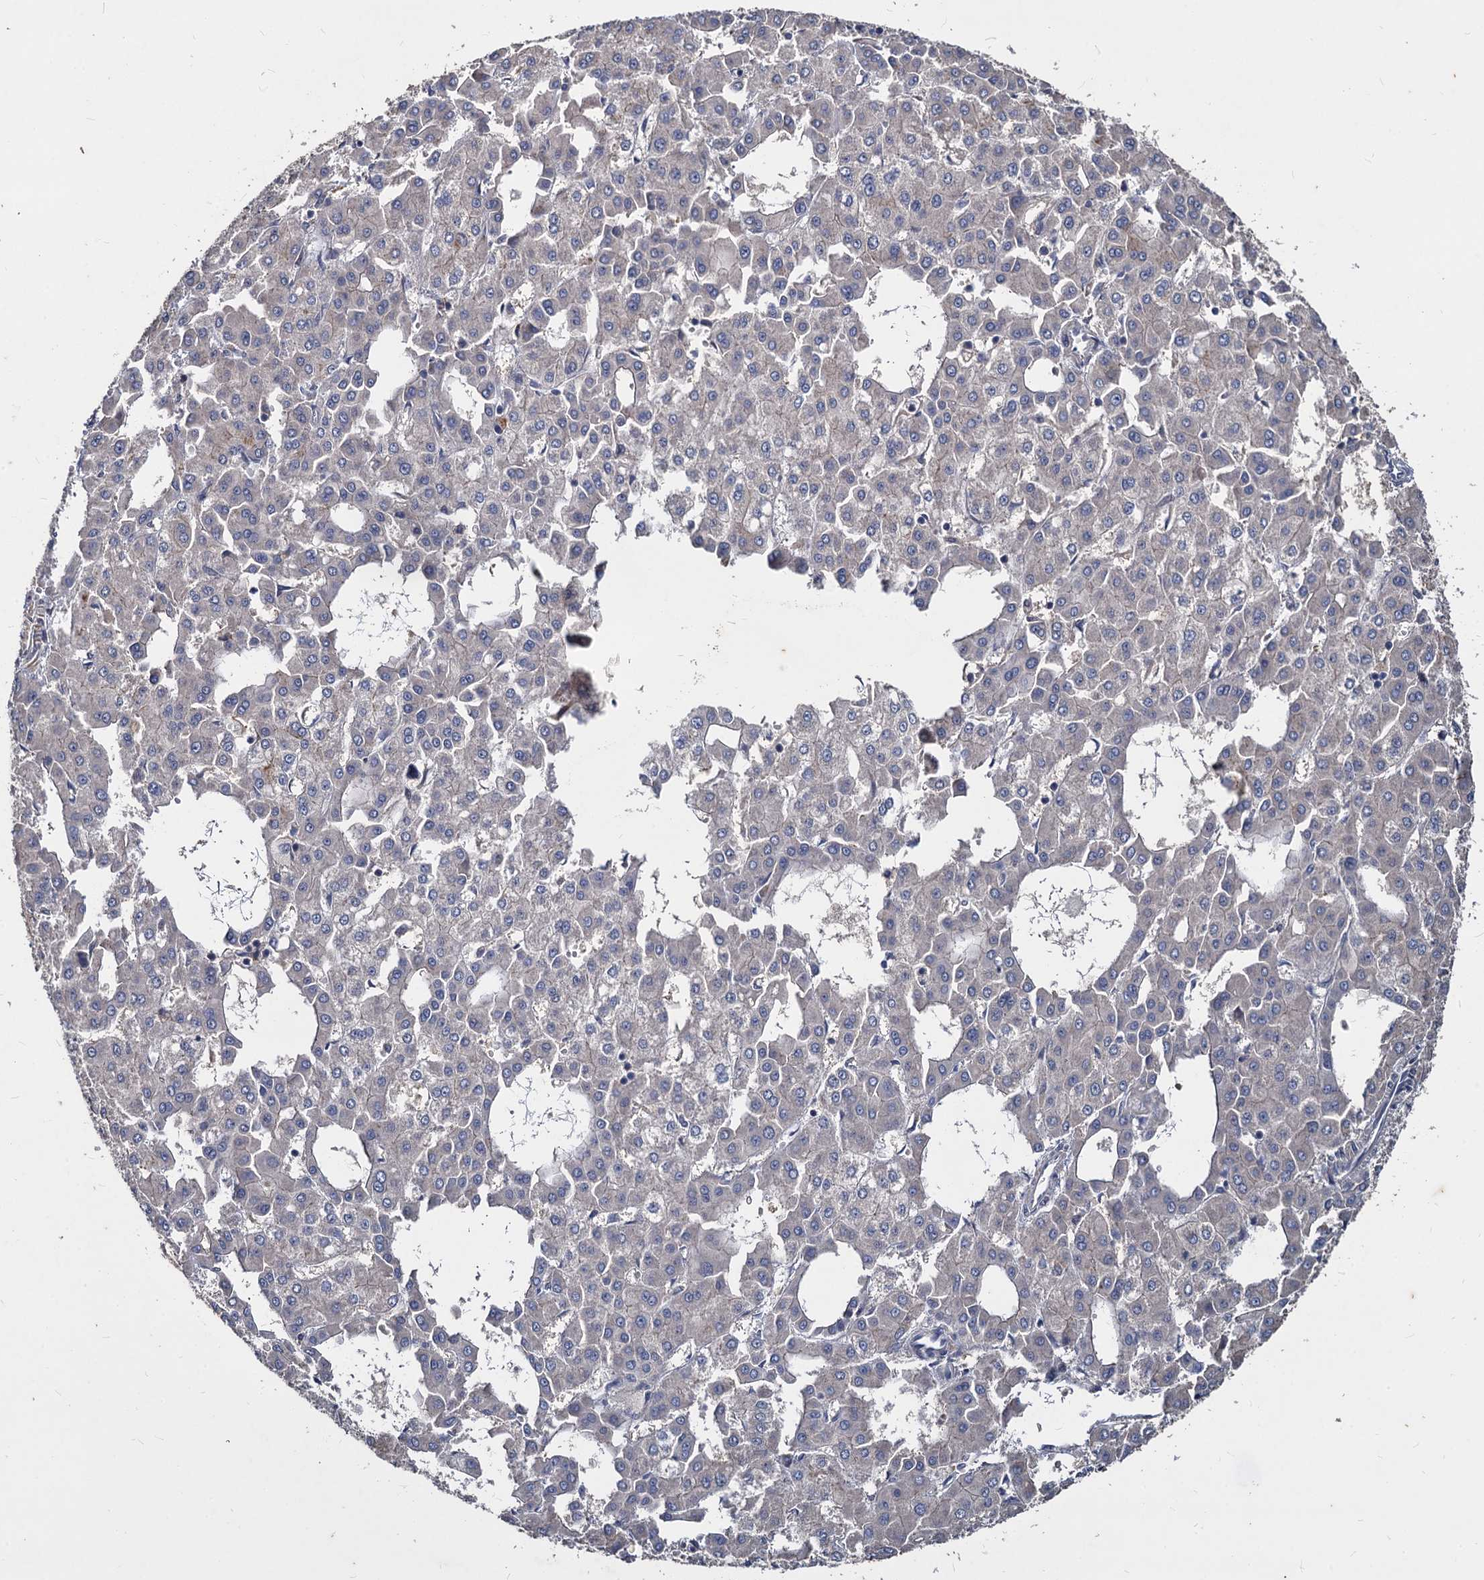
{"staining": {"intensity": "negative", "quantity": "none", "location": "none"}, "tissue": "liver cancer", "cell_type": "Tumor cells", "image_type": "cancer", "snomed": [{"axis": "morphology", "description": "Carcinoma, Hepatocellular, NOS"}, {"axis": "topography", "description": "Liver"}], "caption": "The micrograph reveals no staining of tumor cells in liver hepatocellular carcinoma.", "gene": "CCDC184", "patient": {"sex": "male", "age": 47}}